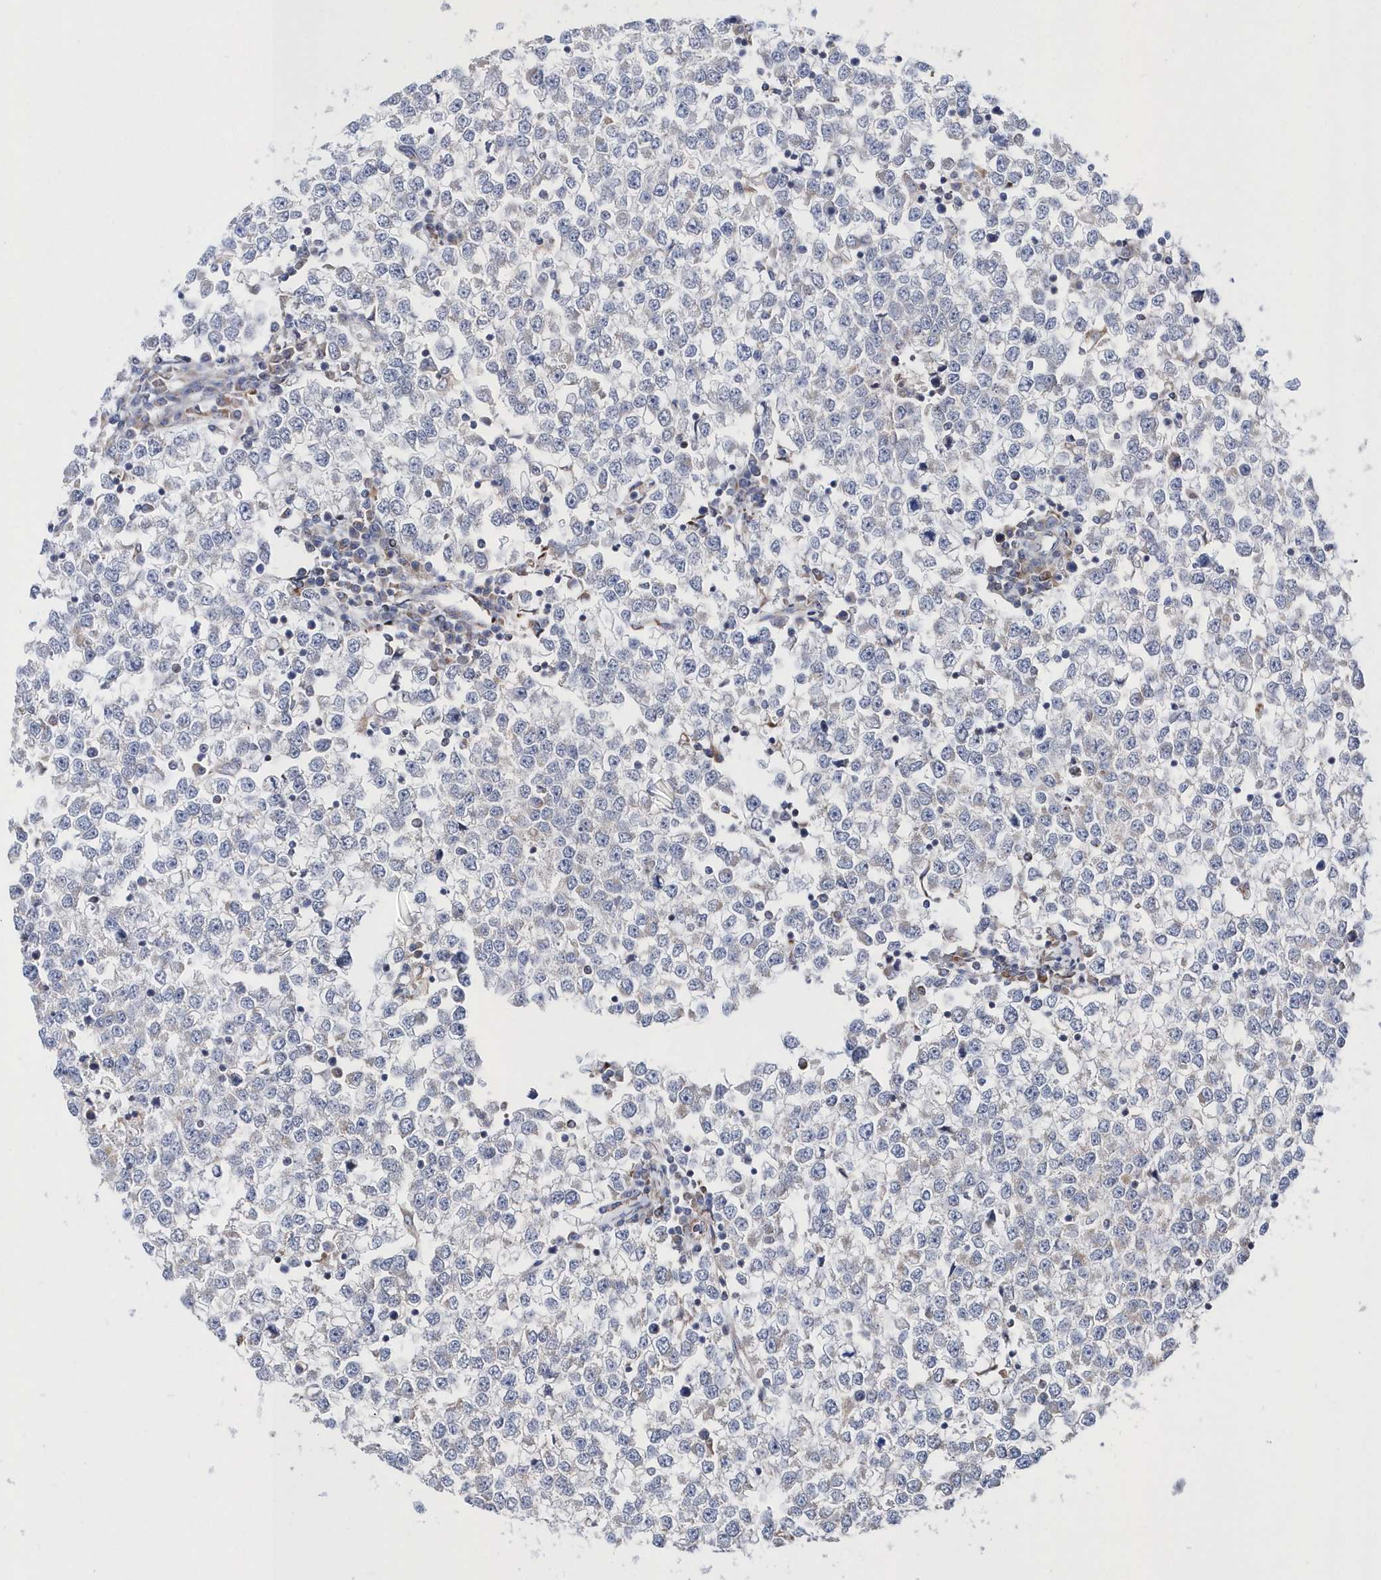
{"staining": {"intensity": "negative", "quantity": "none", "location": "none"}, "tissue": "testis cancer", "cell_type": "Tumor cells", "image_type": "cancer", "snomed": [{"axis": "morphology", "description": "Seminoma, NOS"}, {"axis": "topography", "description": "Testis"}], "caption": "Immunohistochemistry (IHC) micrograph of neoplastic tissue: human testis seminoma stained with DAB (3,3'-diaminobenzidine) displays no significant protein staining in tumor cells.", "gene": "SPATA5", "patient": {"sex": "male", "age": 65}}